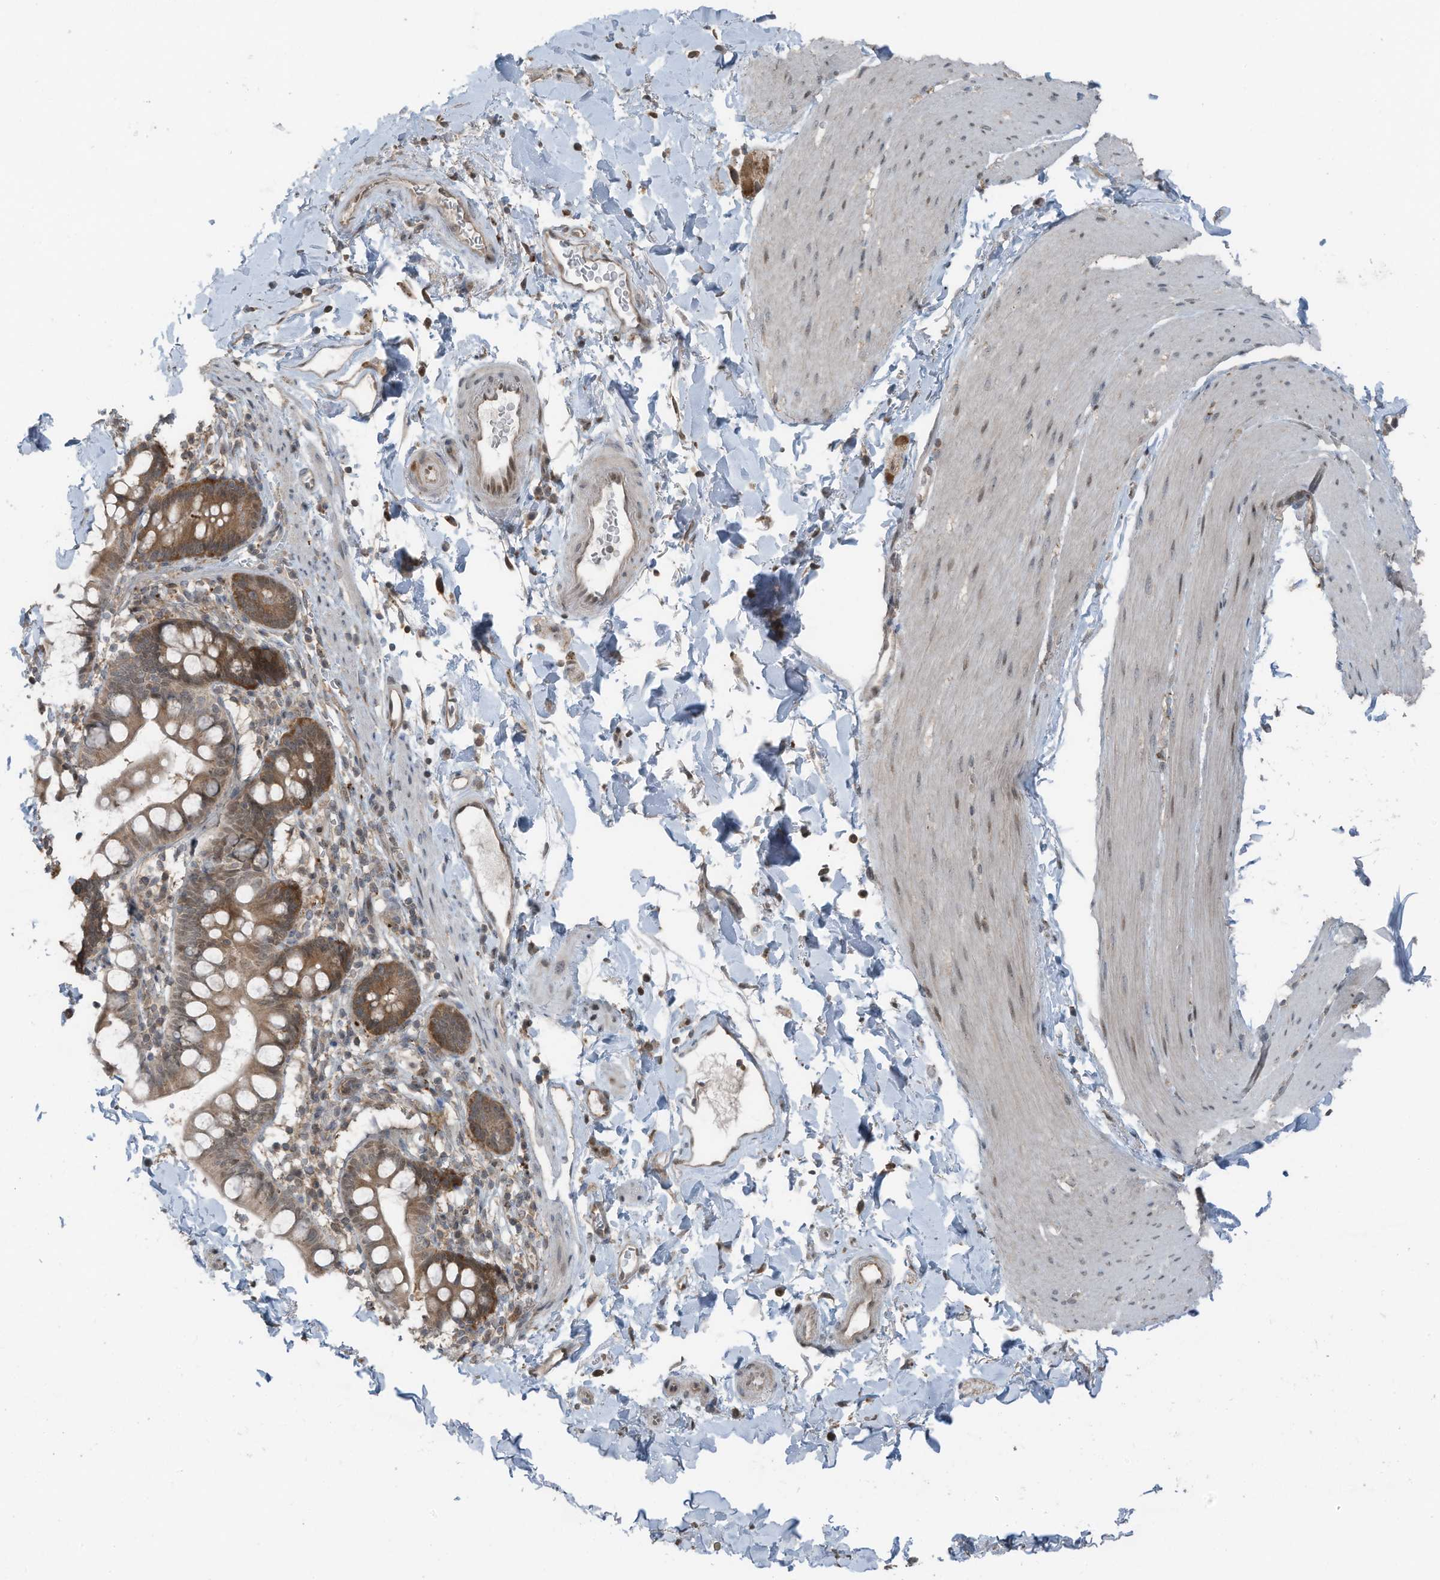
{"staining": {"intensity": "weak", "quantity": "25%-75%", "location": "cytoplasmic/membranous,nuclear"}, "tissue": "smooth muscle", "cell_type": "Smooth muscle cells", "image_type": "normal", "snomed": [{"axis": "morphology", "description": "Normal tissue, NOS"}, {"axis": "topography", "description": "Smooth muscle"}, {"axis": "topography", "description": "Small intestine"}], "caption": "About 25%-75% of smooth muscle cells in normal human smooth muscle show weak cytoplasmic/membranous,nuclear protein staining as visualized by brown immunohistochemical staining.", "gene": "TXNDC9", "patient": {"sex": "female", "age": 84}}